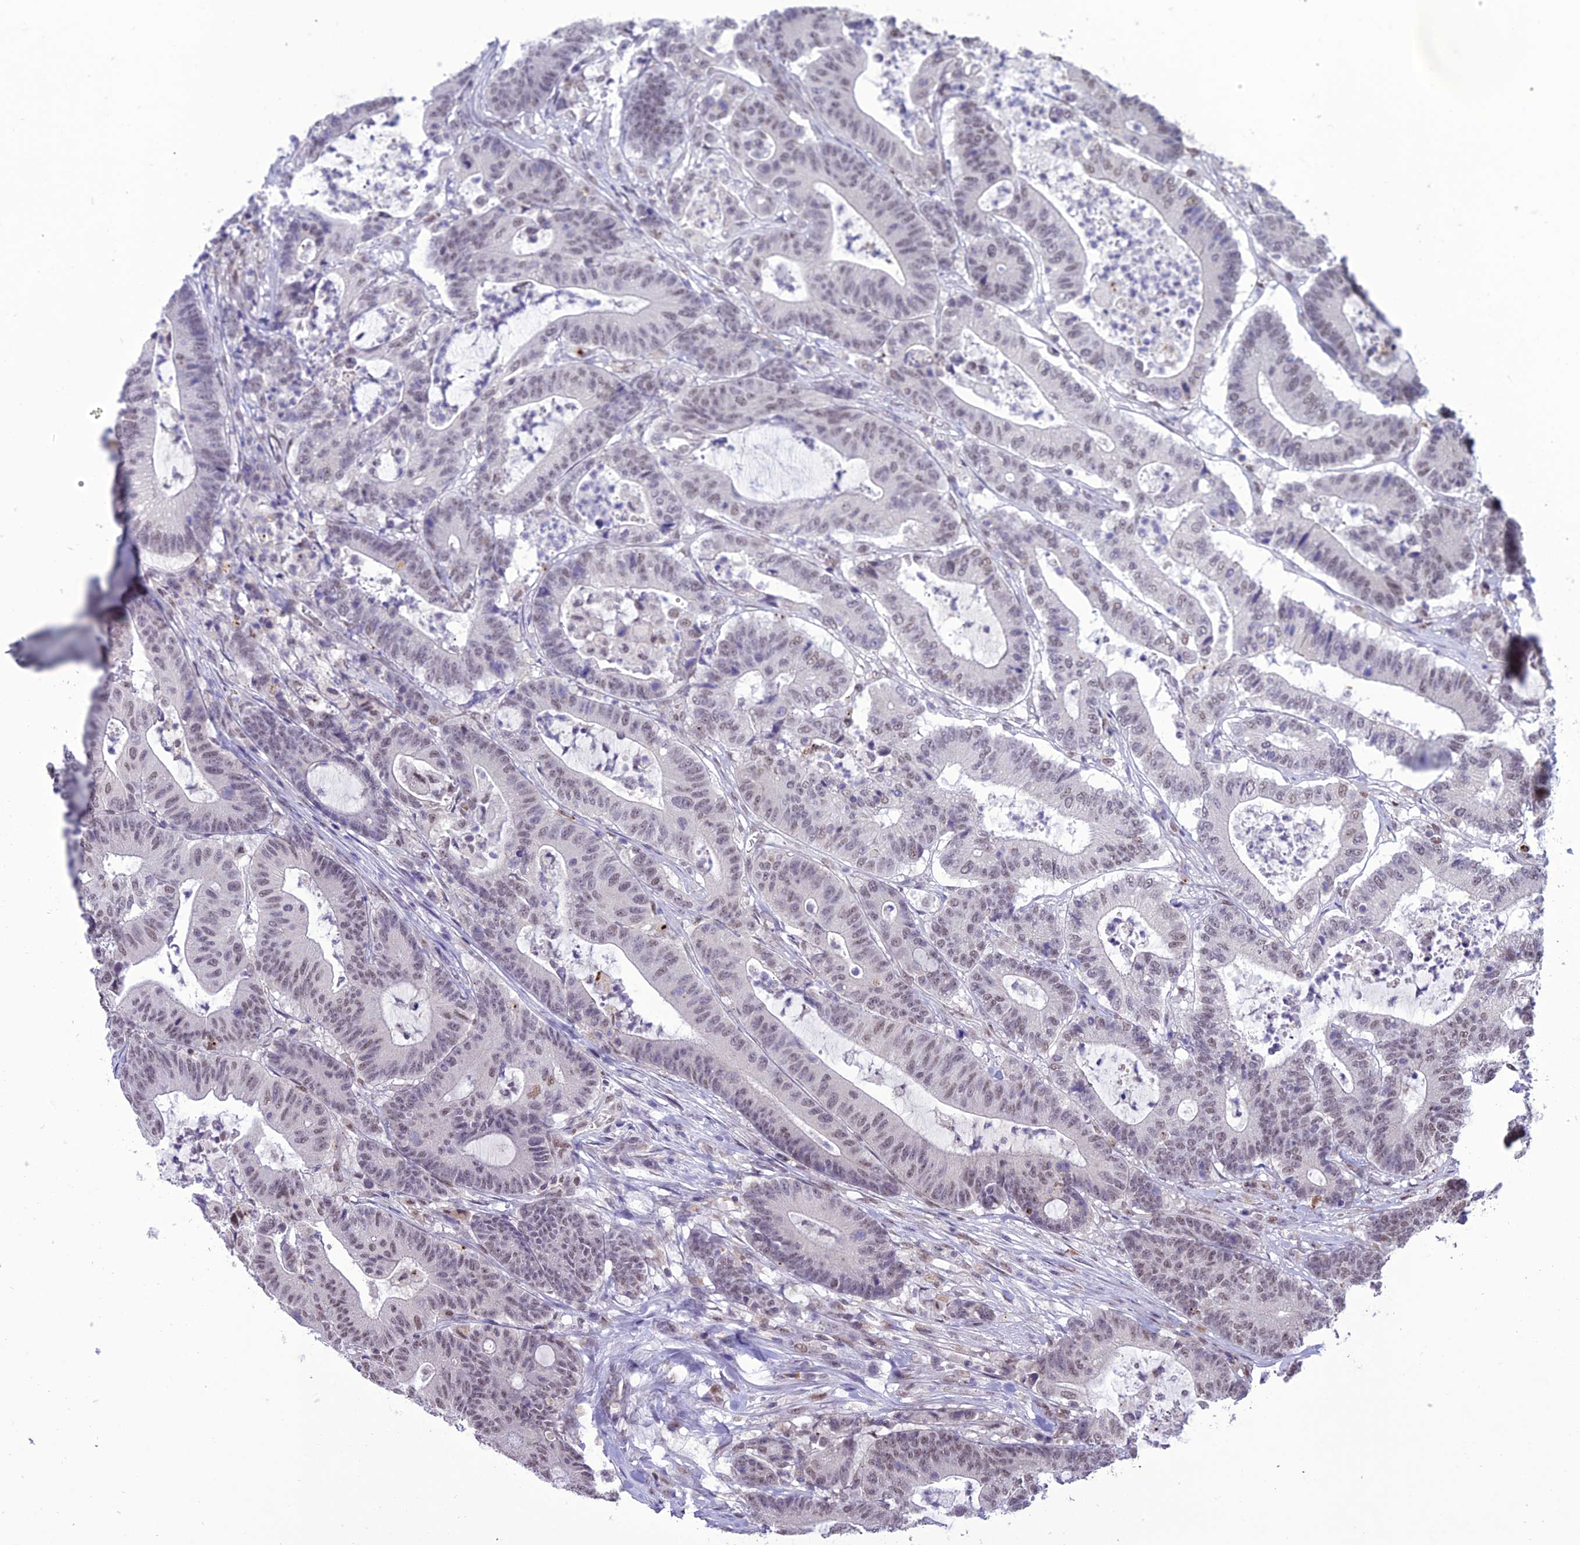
{"staining": {"intensity": "weak", "quantity": "25%-75%", "location": "nuclear"}, "tissue": "colorectal cancer", "cell_type": "Tumor cells", "image_type": "cancer", "snomed": [{"axis": "morphology", "description": "Adenocarcinoma, NOS"}, {"axis": "topography", "description": "Colon"}], "caption": "Tumor cells reveal weak nuclear positivity in about 25%-75% of cells in colorectal cancer (adenocarcinoma).", "gene": "RANBP3", "patient": {"sex": "female", "age": 84}}